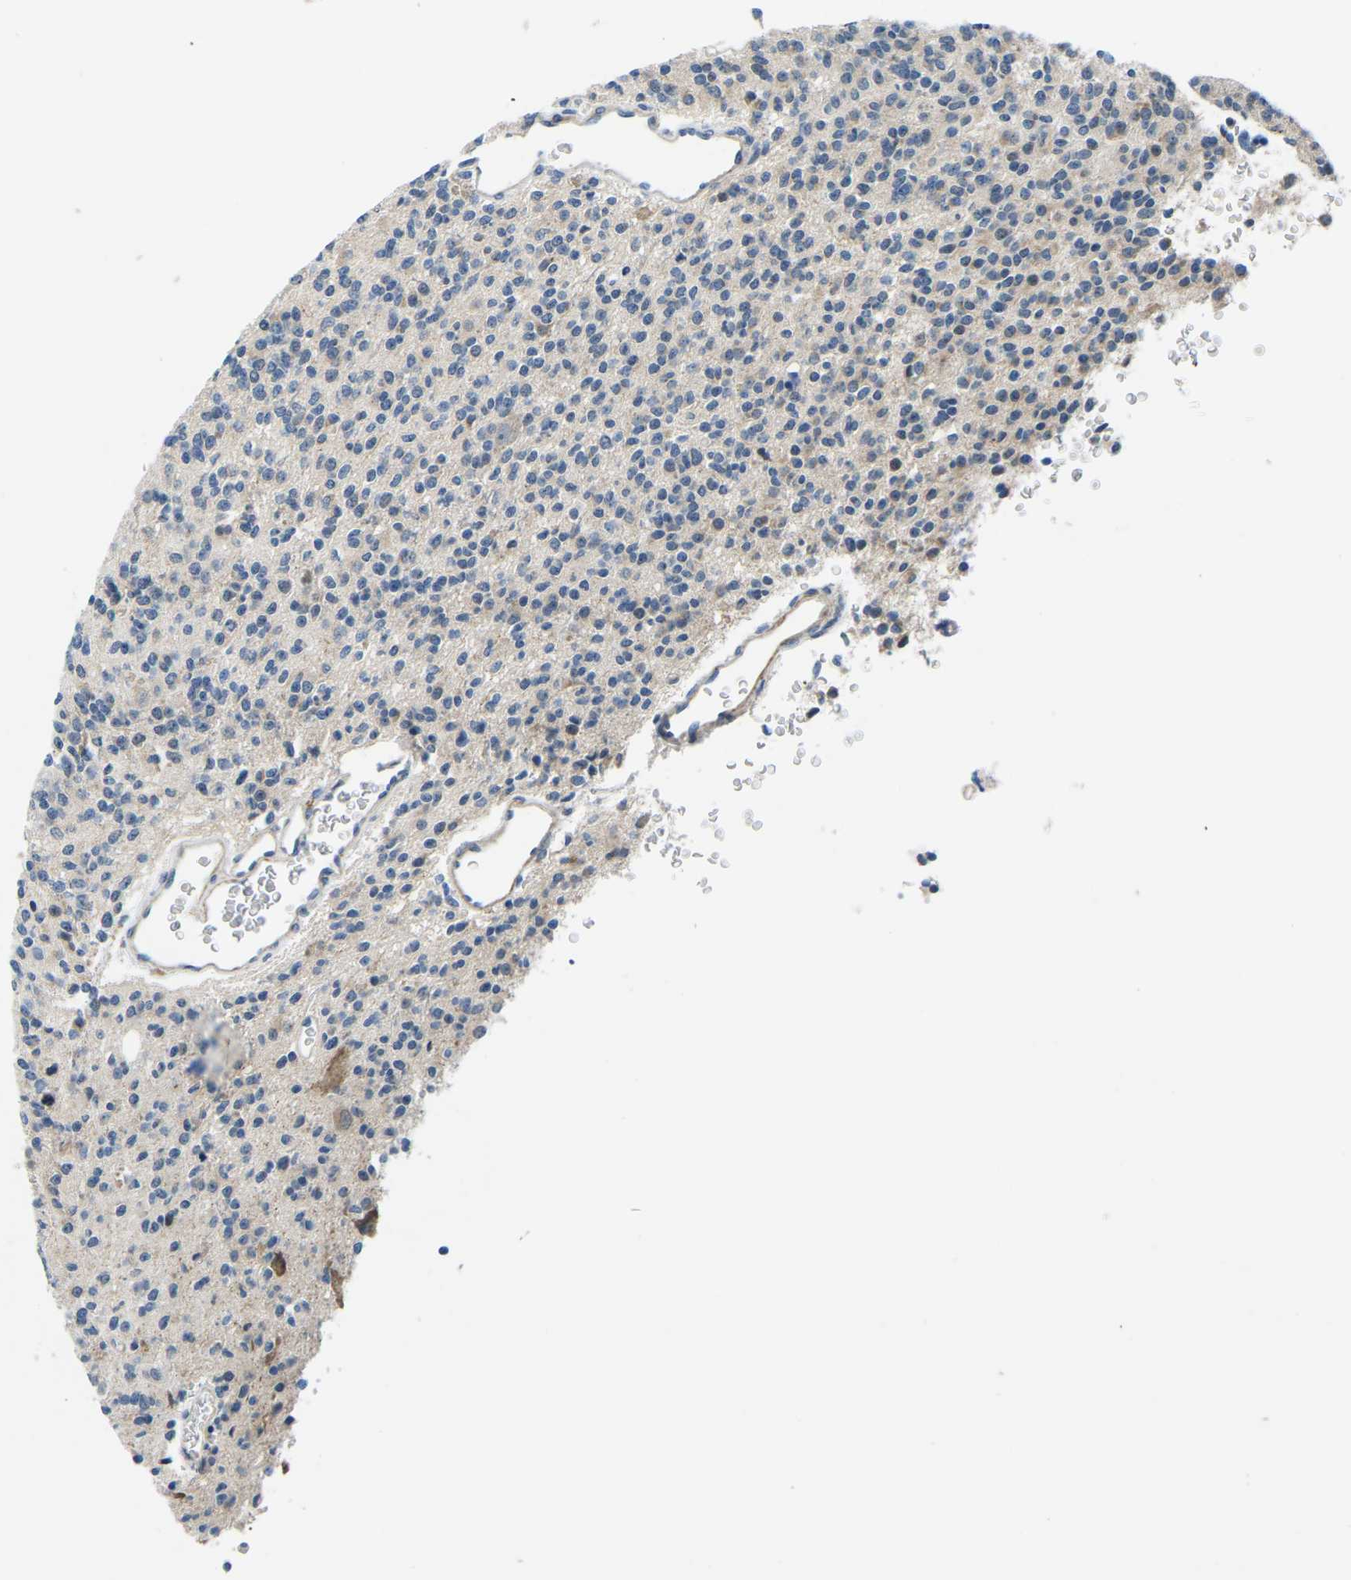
{"staining": {"intensity": "negative", "quantity": "none", "location": "none"}, "tissue": "glioma", "cell_type": "Tumor cells", "image_type": "cancer", "snomed": [{"axis": "morphology", "description": "Glioma, malignant, High grade"}, {"axis": "topography", "description": "Brain"}], "caption": "There is no significant staining in tumor cells of glioma.", "gene": "LIAS", "patient": {"sex": "male", "age": 34}}